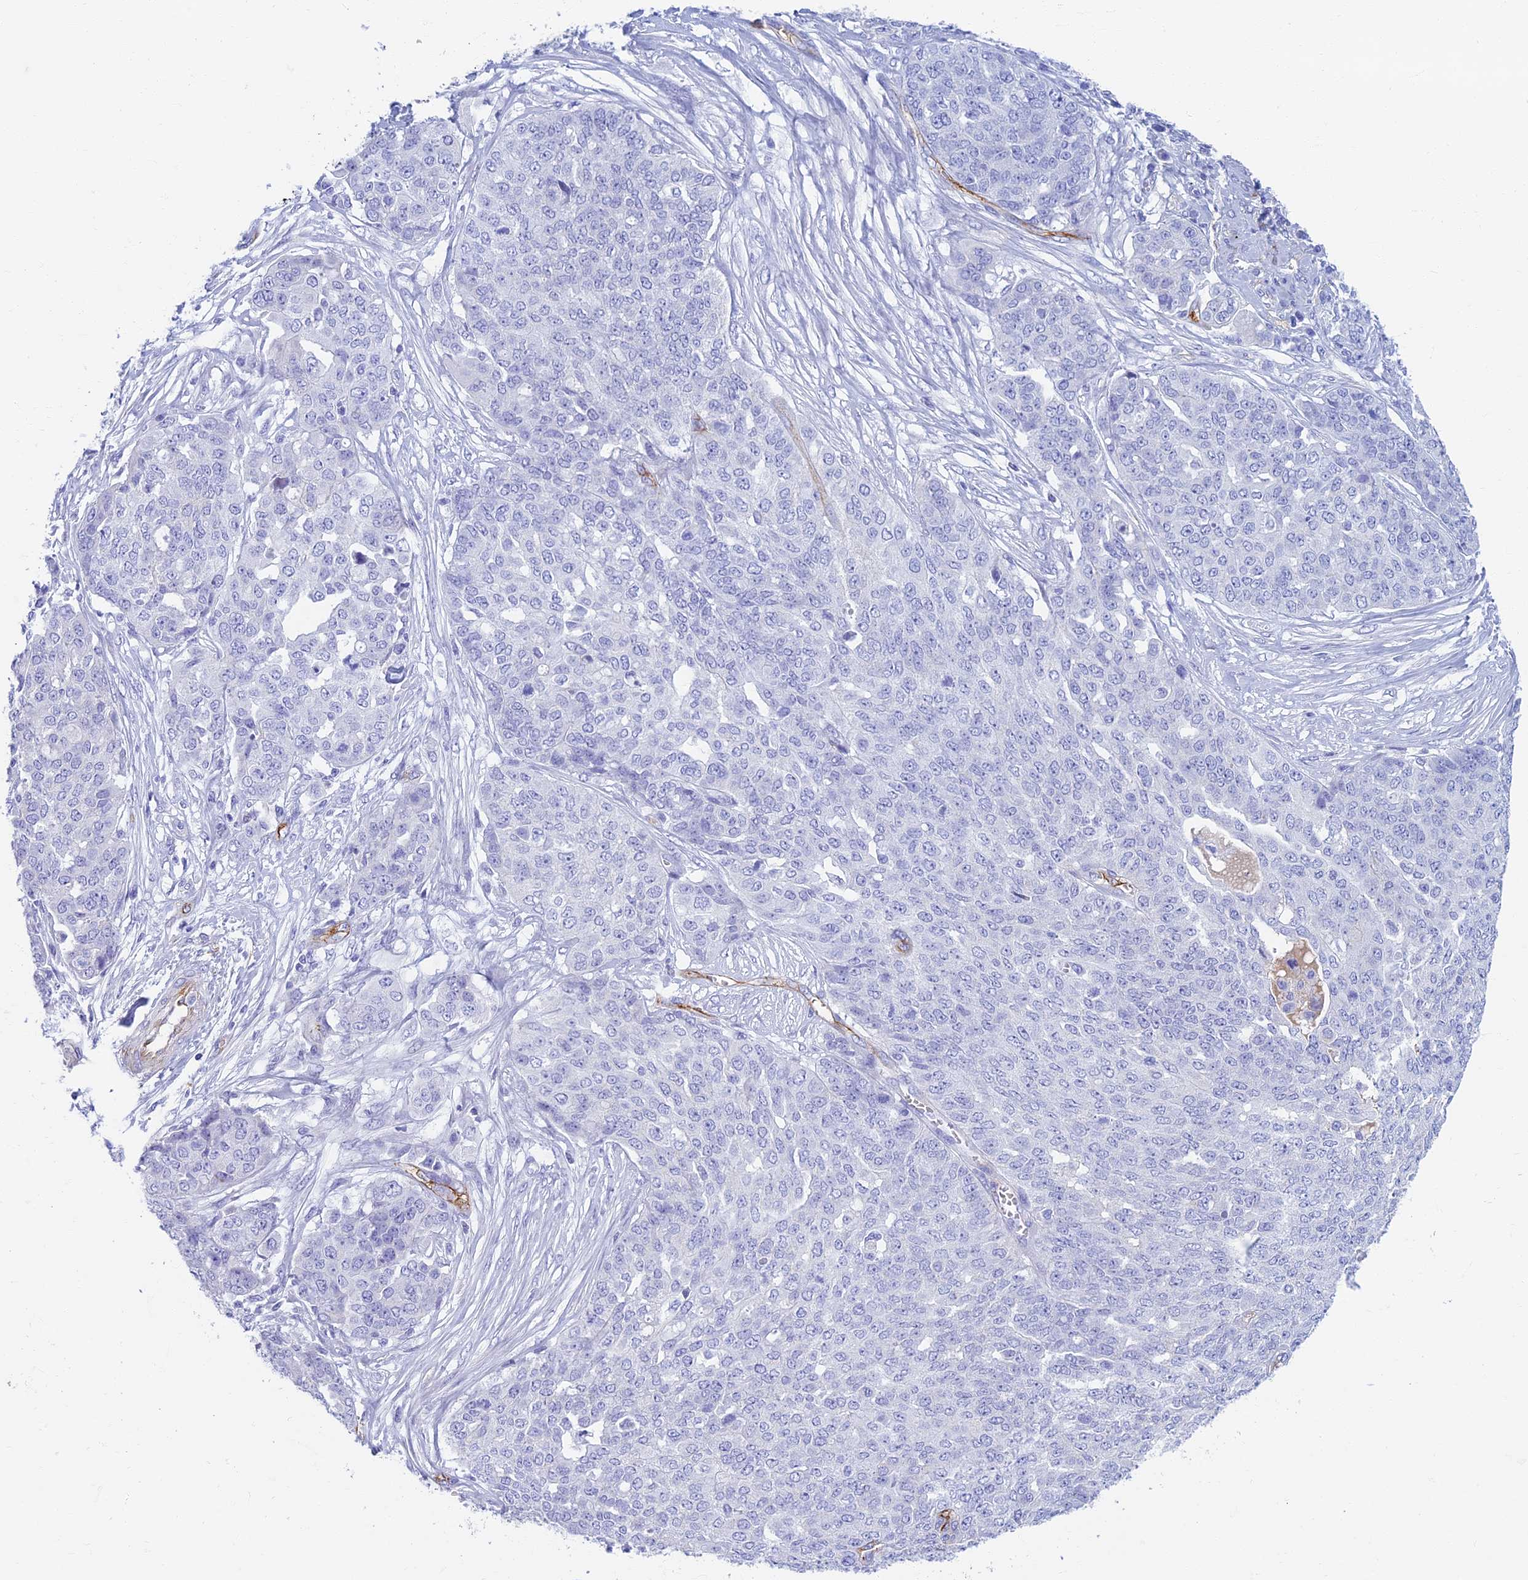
{"staining": {"intensity": "negative", "quantity": "none", "location": "none"}, "tissue": "ovarian cancer", "cell_type": "Tumor cells", "image_type": "cancer", "snomed": [{"axis": "morphology", "description": "Cystadenocarcinoma, serous, NOS"}, {"axis": "topography", "description": "Soft tissue"}, {"axis": "topography", "description": "Ovary"}], "caption": "Immunohistochemistry histopathology image of human serous cystadenocarcinoma (ovarian) stained for a protein (brown), which reveals no staining in tumor cells.", "gene": "ETFRF1", "patient": {"sex": "female", "age": 57}}